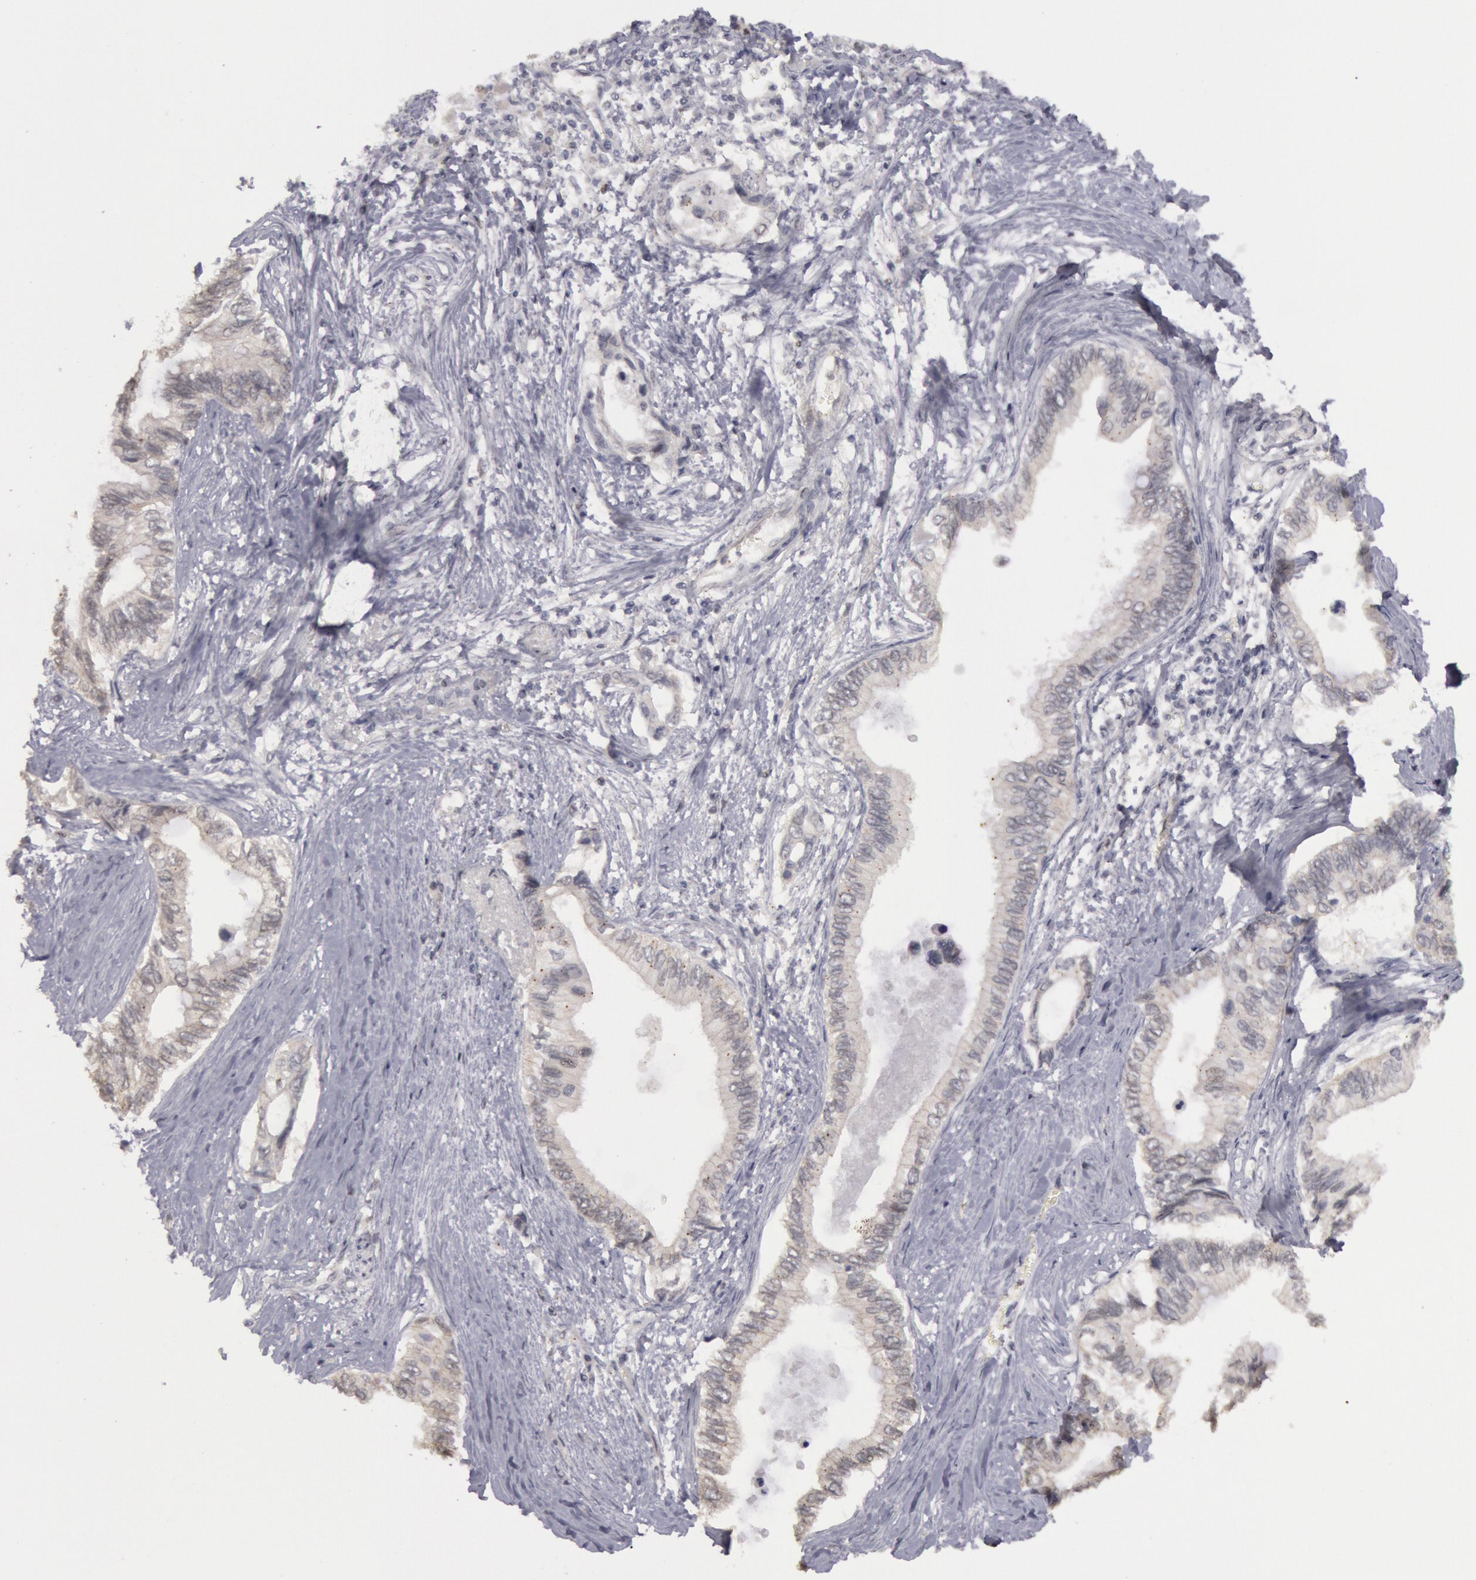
{"staining": {"intensity": "negative", "quantity": "none", "location": "none"}, "tissue": "pancreatic cancer", "cell_type": "Tumor cells", "image_type": "cancer", "snomed": [{"axis": "morphology", "description": "Adenocarcinoma, NOS"}, {"axis": "topography", "description": "Pancreas"}], "caption": "This photomicrograph is of pancreatic cancer stained with immunohistochemistry (IHC) to label a protein in brown with the nuclei are counter-stained blue. There is no positivity in tumor cells.", "gene": "RIMBP3C", "patient": {"sex": "female", "age": 66}}